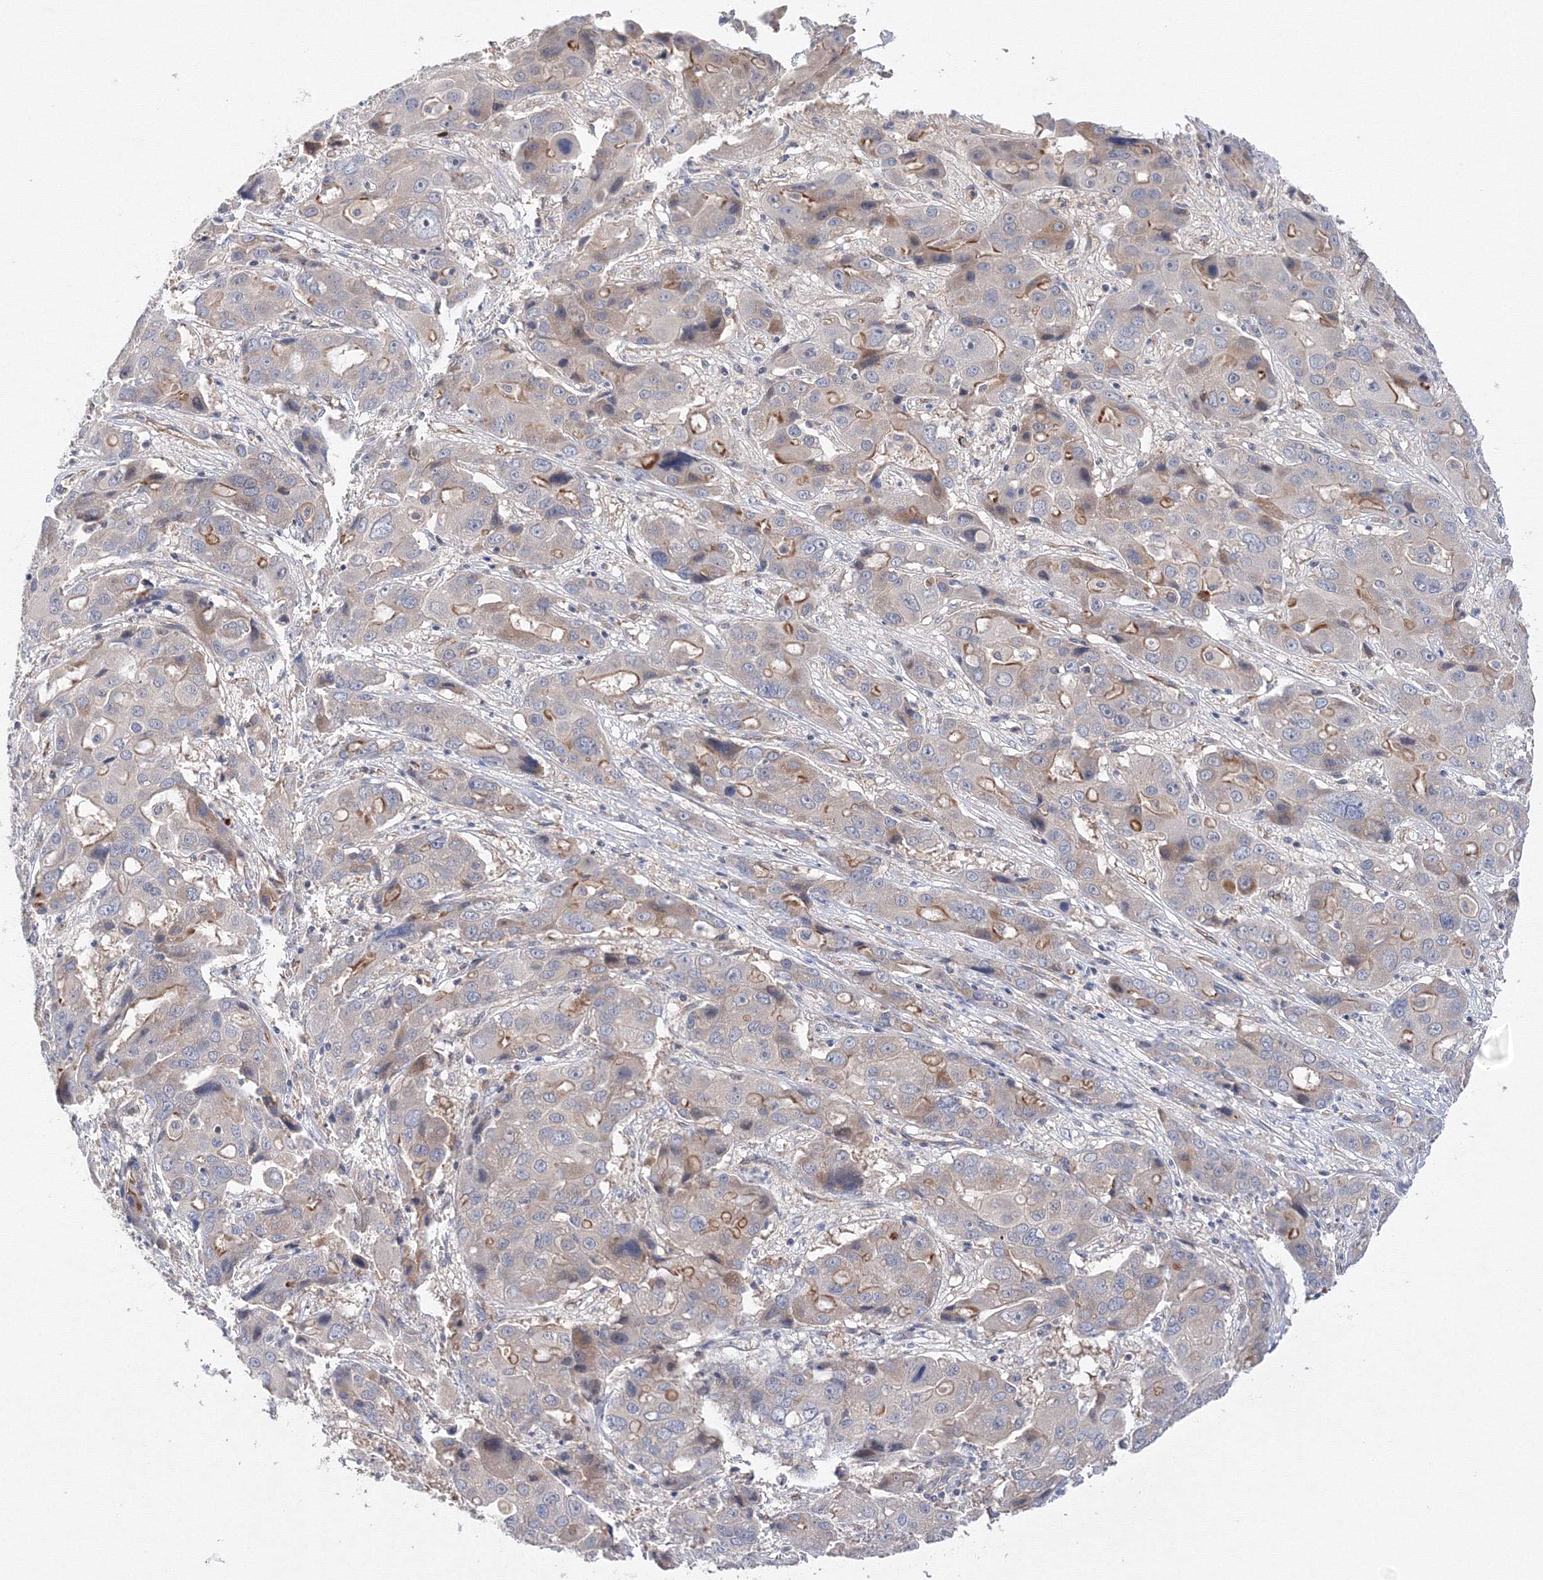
{"staining": {"intensity": "moderate", "quantity": "<25%", "location": "cytoplasmic/membranous"}, "tissue": "liver cancer", "cell_type": "Tumor cells", "image_type": "cancer", "snomed": [{"axis": "morphology", "description": "Cholangiocarcinoma"}, {"axis": "topography", "description": "Liver"}], "caption": "Liver cholangiocarcinoma tissue exhibits moderate cytoplasmic/membranous staining in approximately <25% of tumor cells, visualized by immunohistochemistry. The staining was performed using DAB to visualize the protein expression in brown, while the nuclei were stained in blue with hematoxylin (Magnification: 20x).", "gene": "DIS3L2", "patient": {"sex": "male", "age": 67}}